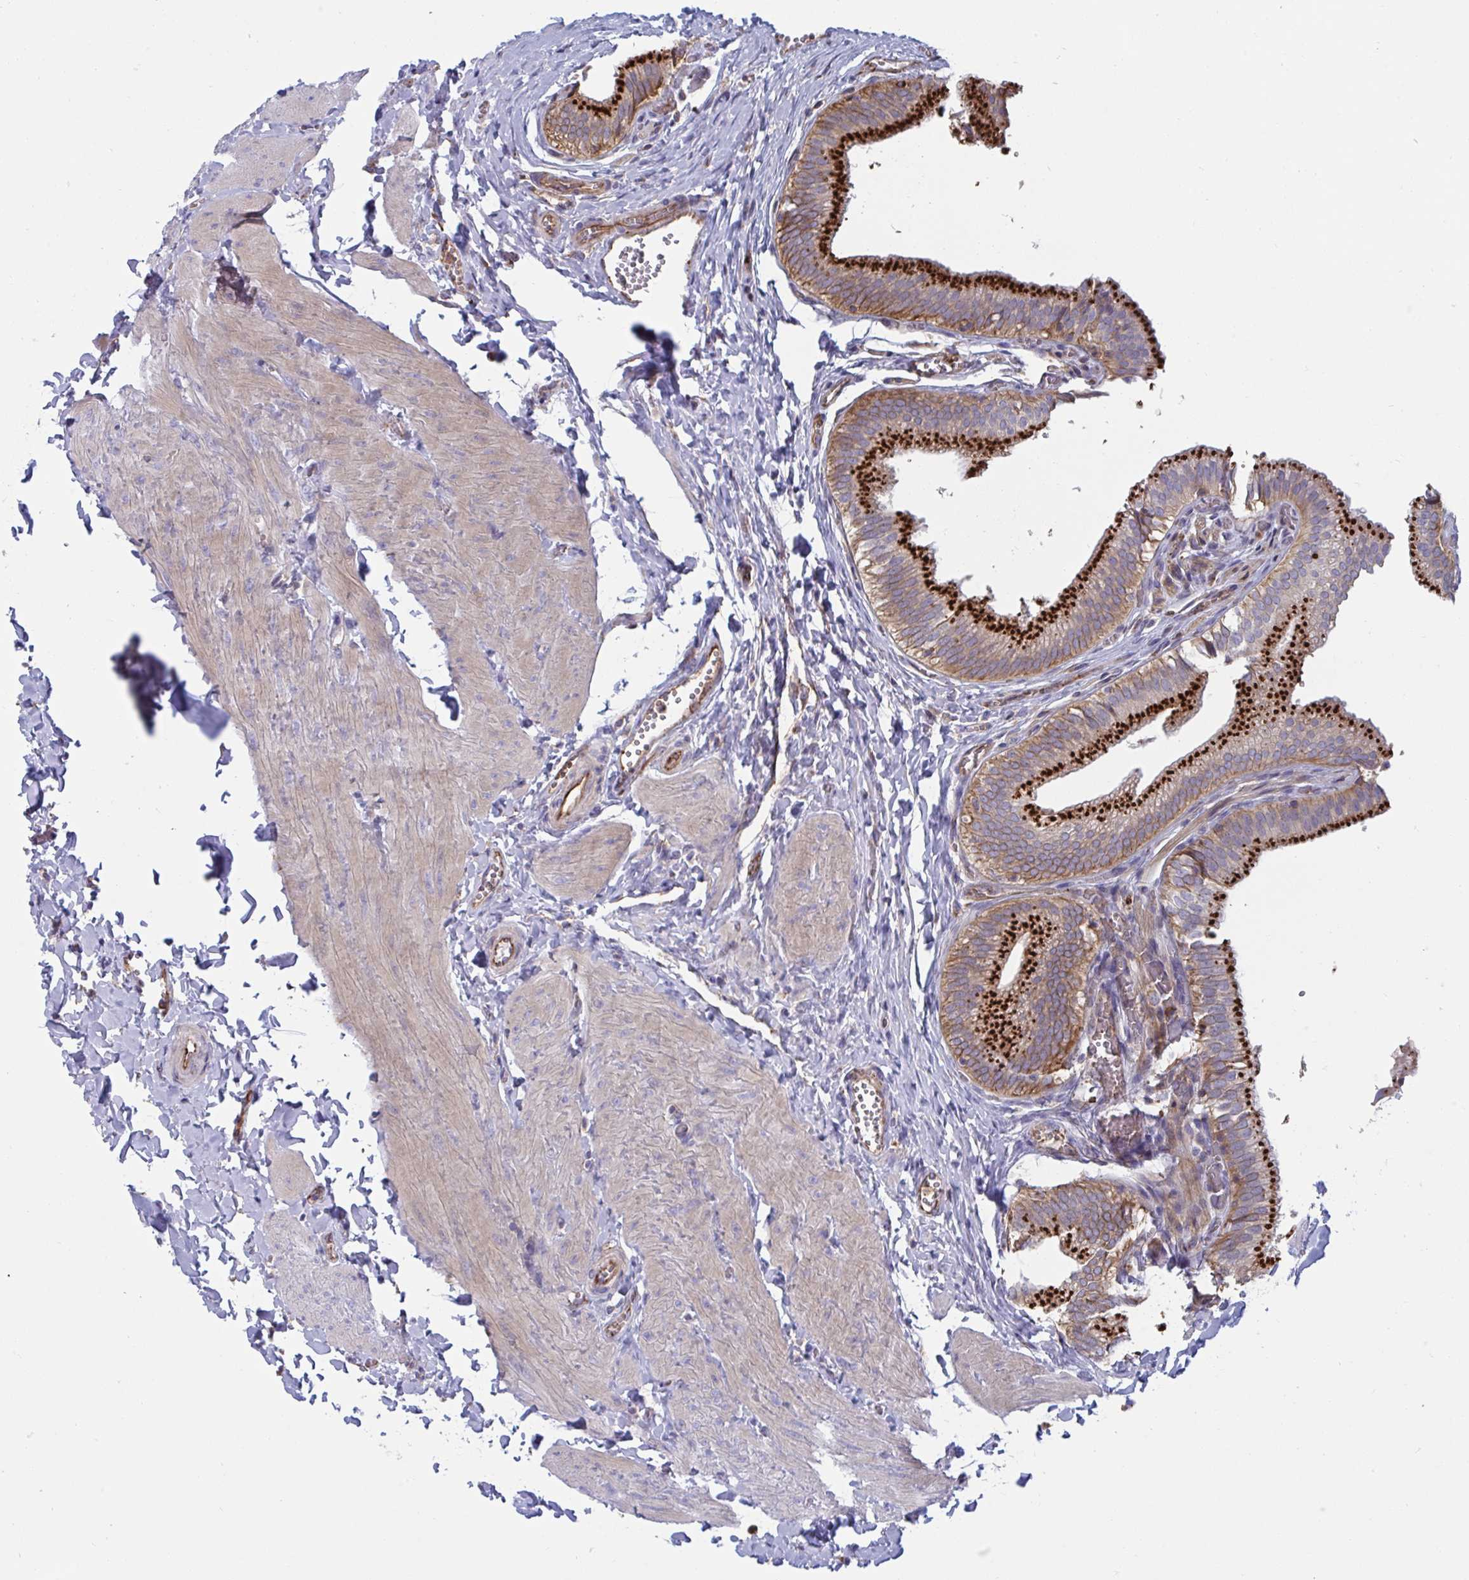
{"staining": {"intensity": "strong", "quantity": ">75%", "location": "cytoplasmic/membranous"}, "tissue": "gallbladder", "cell_type": "Glandular cells", "image_type": "normal", "snomed": [{"axis": "morphology", "description": "Normal tissue, NOS"}, {"axis": "topography", "description": "Gallbladder"}, {"axis": "topography", "description": "Peripheral nerve tissue"}], "caption": "A high amount of strong cytoplasmic/membranous expression is identified in about >75% of glandular cells in normal gallbladder. The staining is performed using DAB (3,3'-diaminobenzidine) brown chromogen to label protein expression. The nuclei are counter-stained blue using hematoxylin.", "gene": "SLC9A6", "patient": {"sex": "male", "age": 17}}